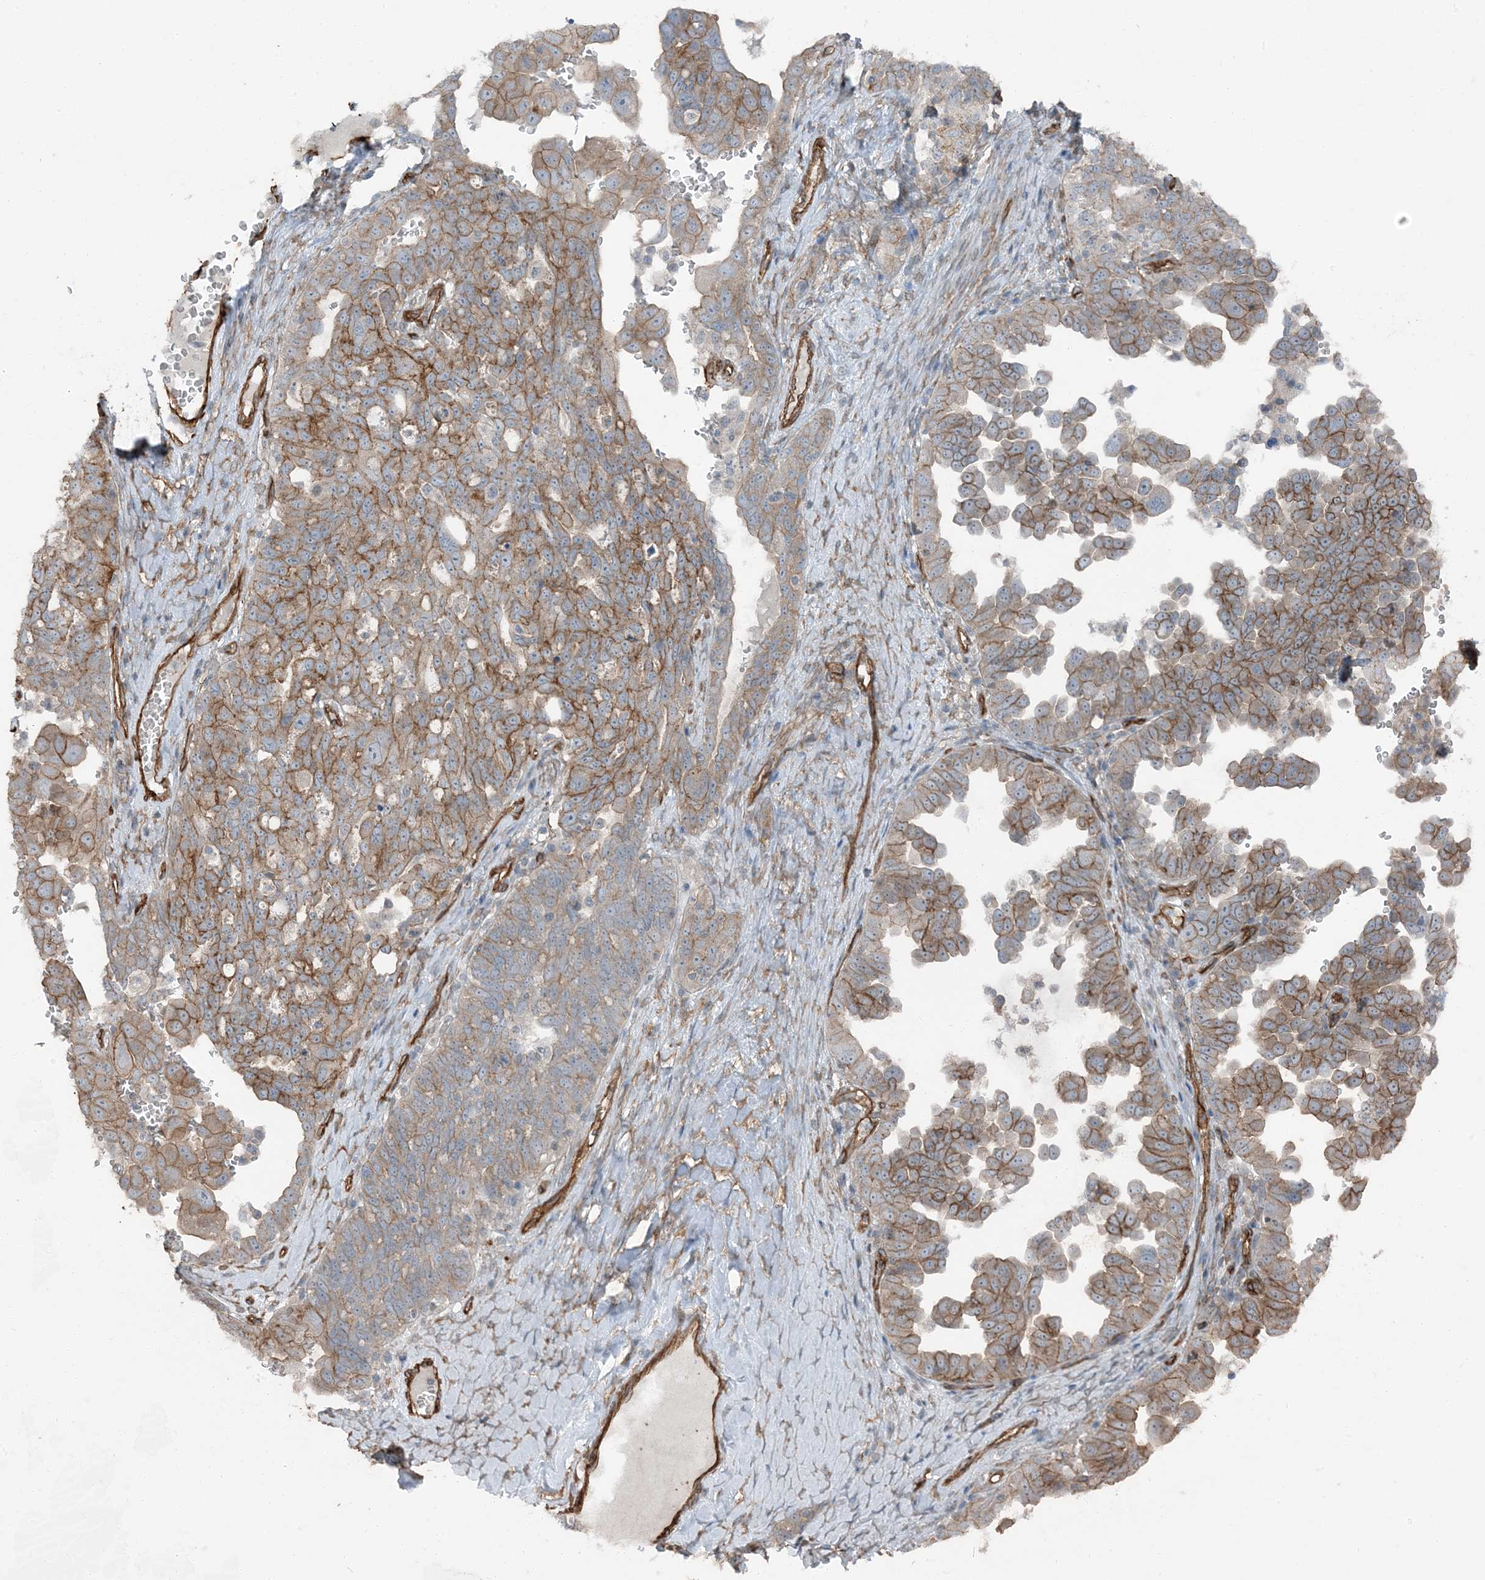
{"staining": {"intensity": "moderate", "quantity": ">75%", "location": "cytoplasmic/membranous"}, "tissue": "ovarian cancer", "cell_type": "Tumor cells", "image_type": "cancer", "snomed": [{"axis": "morphology", "description": "Carcinoma, endometroid"}, {"axis": "topography", "description": "Ovary"}], "caption": "Tumor cells demonstrate moderate cytoplasmic/membranous staining in approximately >75% of cells in ovarian cancer (endometroid carcinoma).", "gene": "ZFP90", "patient": {"sex": "female", "age": 62}}